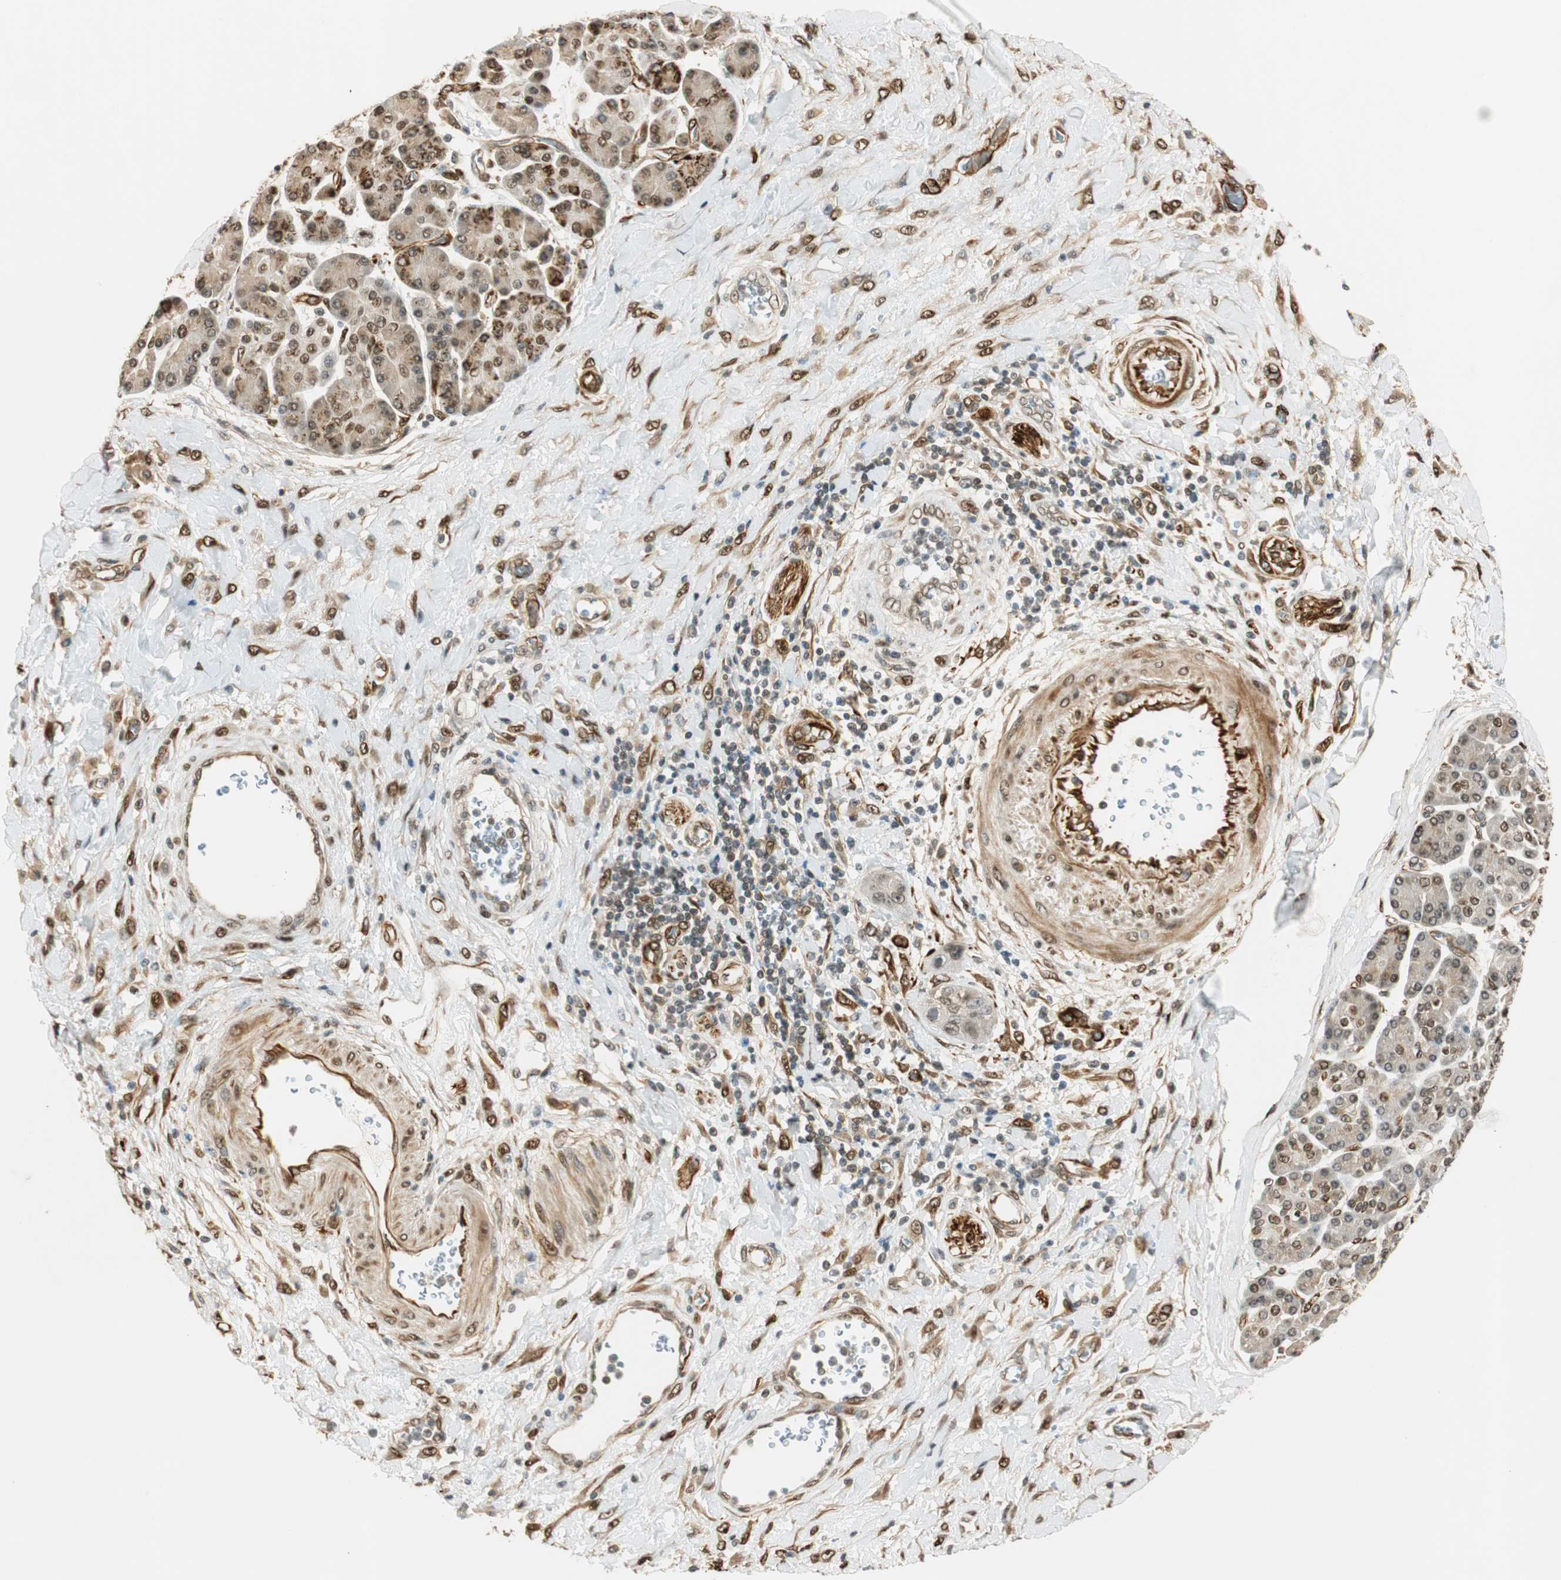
{"staining": {"intensity": "weak", "quantity": ">75%", "location": "nuclear"}, "tissue": "pancreatic cancer", "cell_type": "Tumor cells", "image_type": "cancer", "snomed": [{"axis": "morphology", "description": "Adenocarcinoma, NOS"}, {"axis": "topography", "description": "Pancreas"}], "caption": "Pancreatic cancer stained for a protein shows weak nuclear positivity in tumor cells. (IHC, brightfield microscopy, high magnification).", "gene": "NES", "patient": {"sex": "female", "age": 70}}